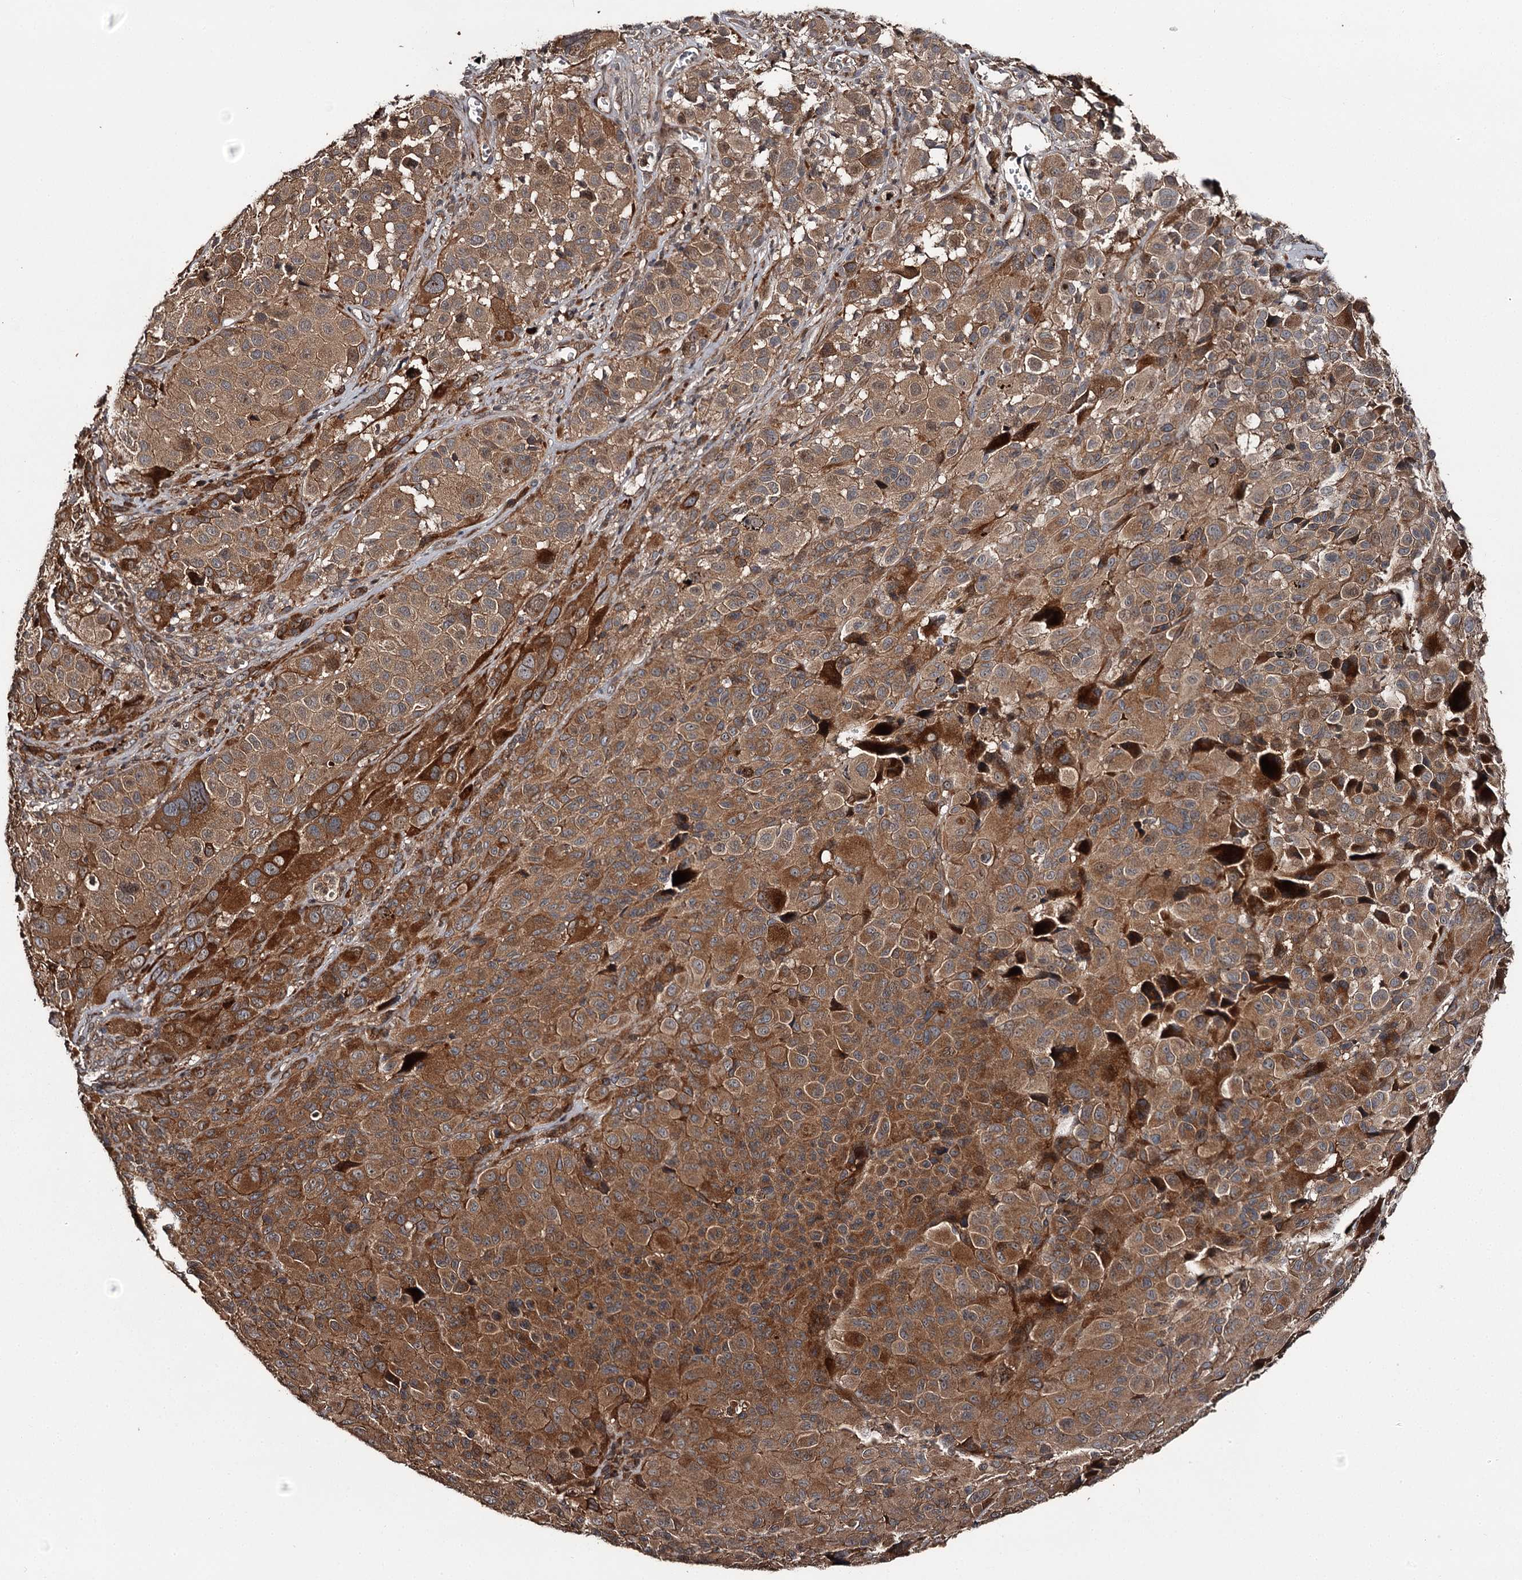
{"staining": {"intensity": "moderate", "quantity": ">75%", "location": "cytoplasmic/membranous"}, "tissue": "melanoma", "cell_type": "Tumor cells", "image_type": "cancer", "snomed": [{"axis": "morphology", "description": "Malignant melanoma, NOS"}, {"axis": "topography", "description": "Skin of trunk"}], "caption": "Protein staining exhibits moderate cytoplasmic/membranous expression in about >75% of tumor cells in melanoma.", "gene": "RAB21", "patient": {"sex": "male", "age": 71}}